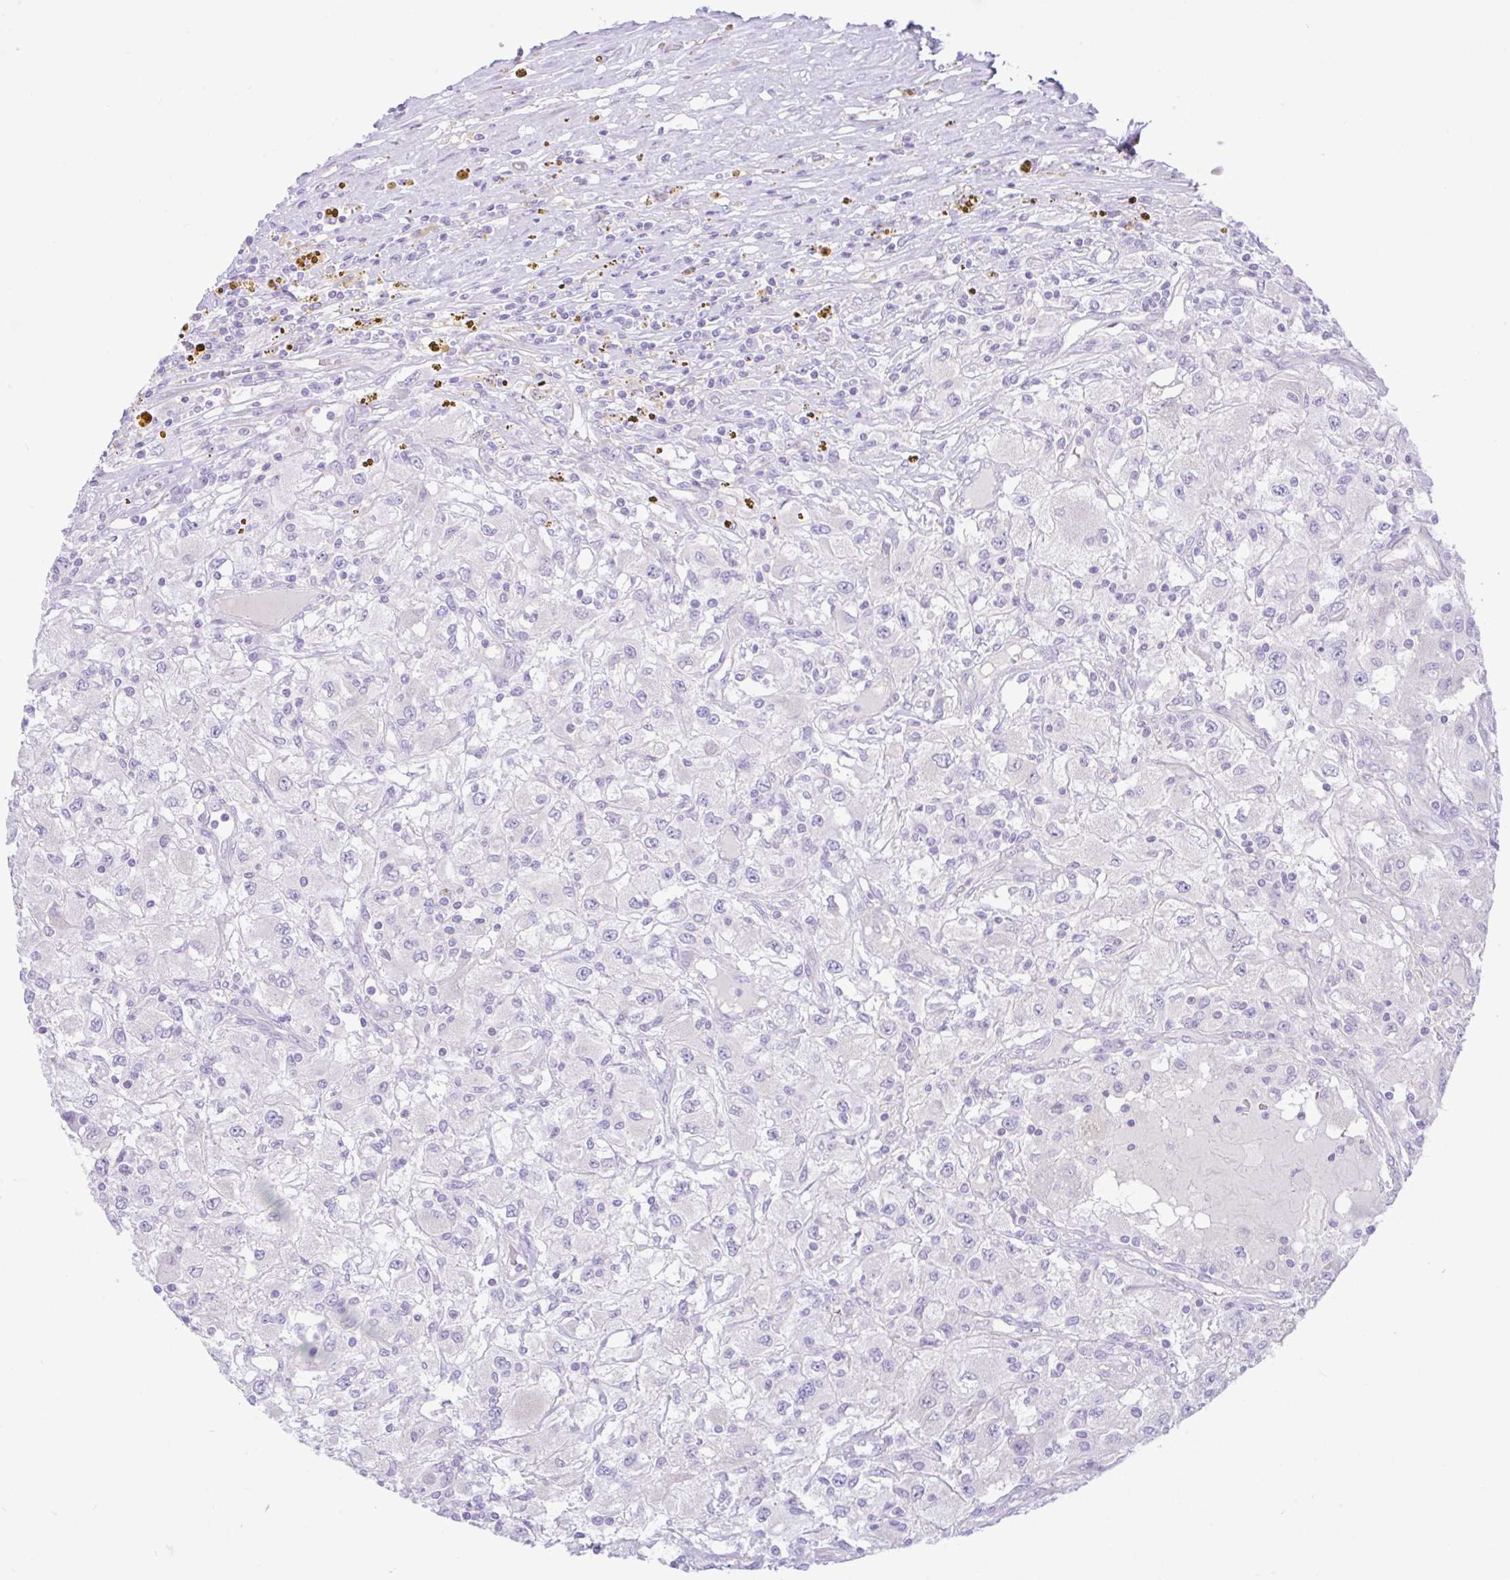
{"staining": {"intensity": "negative", "quantity": "none", "location": "none"}, "tissue": "renal cancer", "cell_type": "Tumor cells", "image_type": "cancer", "snomed": [{"axis": "morphology", "description": "Adenocarcinoma, NOS"}, {"axis": "topography", "description": "Kidney"}], "caption": "DAB immunohistochemical staining of human adenocarcinoma (renal) shows no significant staining in tumor cells.", "gene": "ZNF101", "patient": {"sex": "female", "age": 67}}